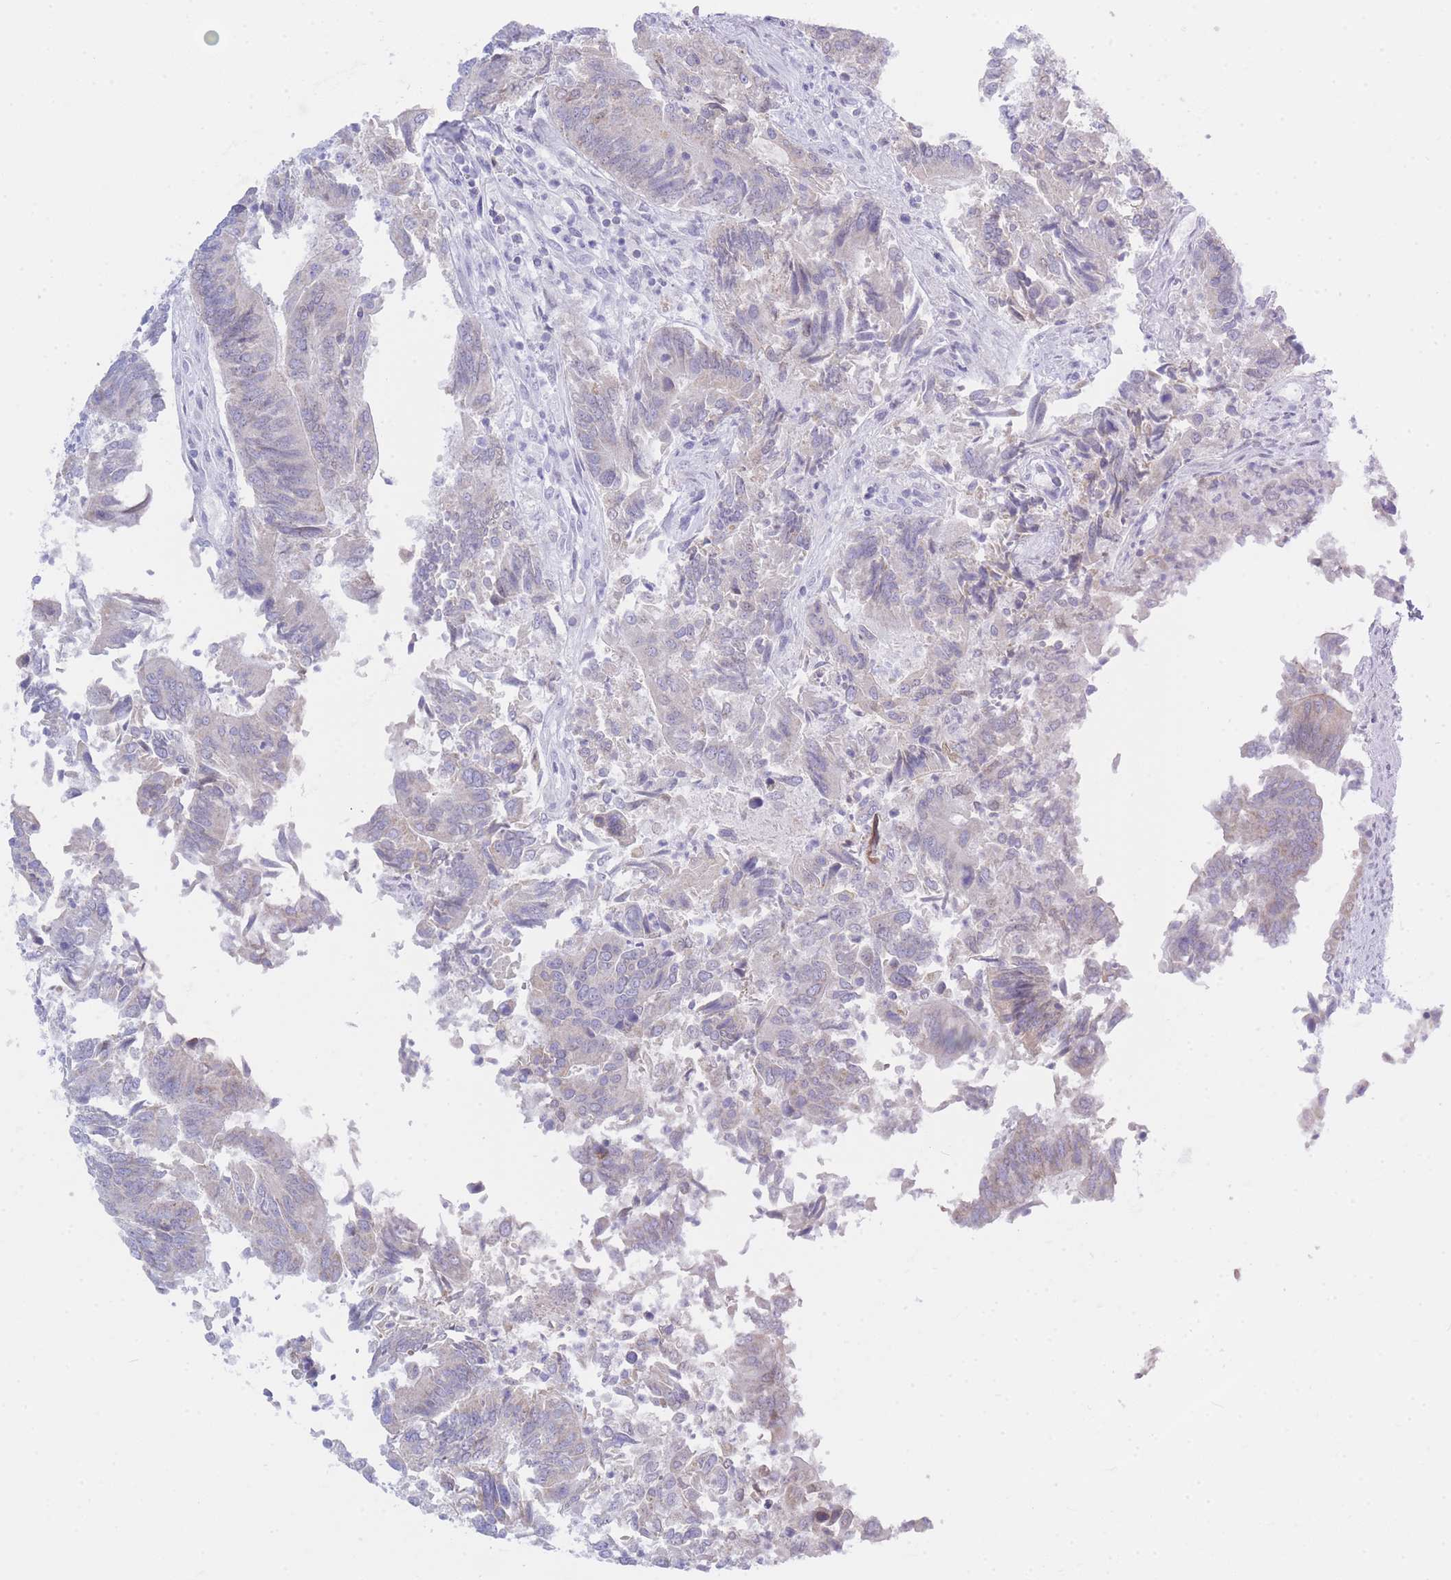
{"staining": {"intensity": "moderate", "quantity": "<25%", "location": "cytoplasmic/membranous"}, "tissue": "colorectal cancer", "cell_type": "Tumor cells", "image_type": "cancer", "snomed": [{"axis": "morphology", "description": "Adenocarcinoma, NOS"}, {"axis": "topography", "description": "Colon"}], "caption": "High-power microscopy captured an immunohistochemistry (IHC) photomicrograph of colorectal cancer, revealing moderate cytoplasmic/membranous staining in about <25% of tumor cells. The protein is shown in brown color, while the nuclei are stained blue.", "gene": "NANP", "patient": {"sex": "female", "age": 67}}